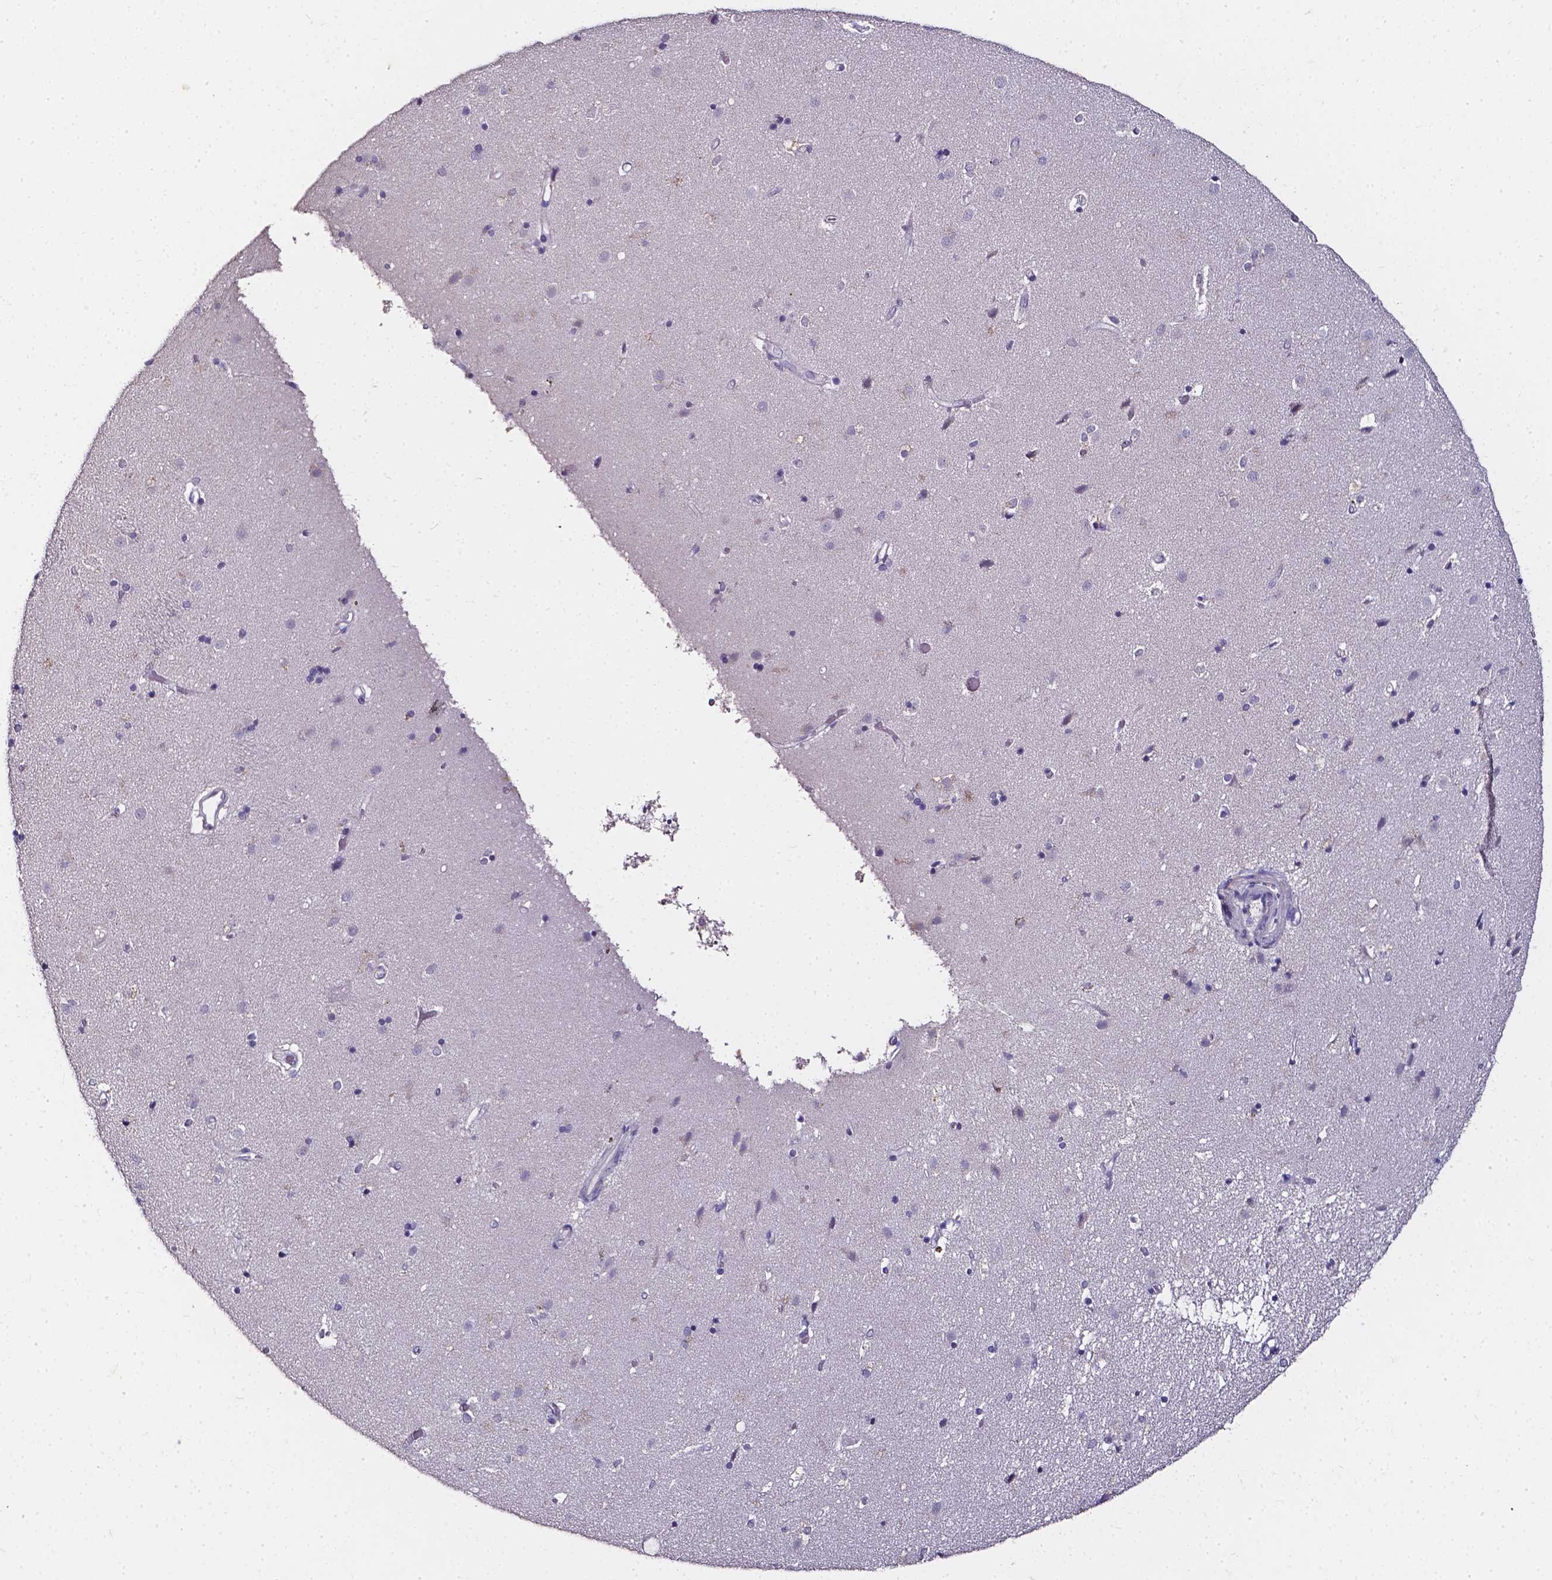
{"staining": {"intensity": "negative", "quantity": "none", "location": "none"}, "tissue": "caudate", "cell_type": "Glial cells", "image_type": "normal", "snomed": [{"axis": "morphology", "description": "Normal tissue, NOS"}, {"axis": "topography", "description": "Lateral ventricle wall"}], "caption": "IHC image of unremarkable caudate: caudate stained with DAB (3,3'-diaminobenzidine) demonstrates no significant protein staining in glial cells. (DAB (3,3'-diaminobenzidine) immunohistochemistry with hematoxylin counter stain).", "gene": "AKR1B10", "patient": {"sex": "female", "age": 71}}